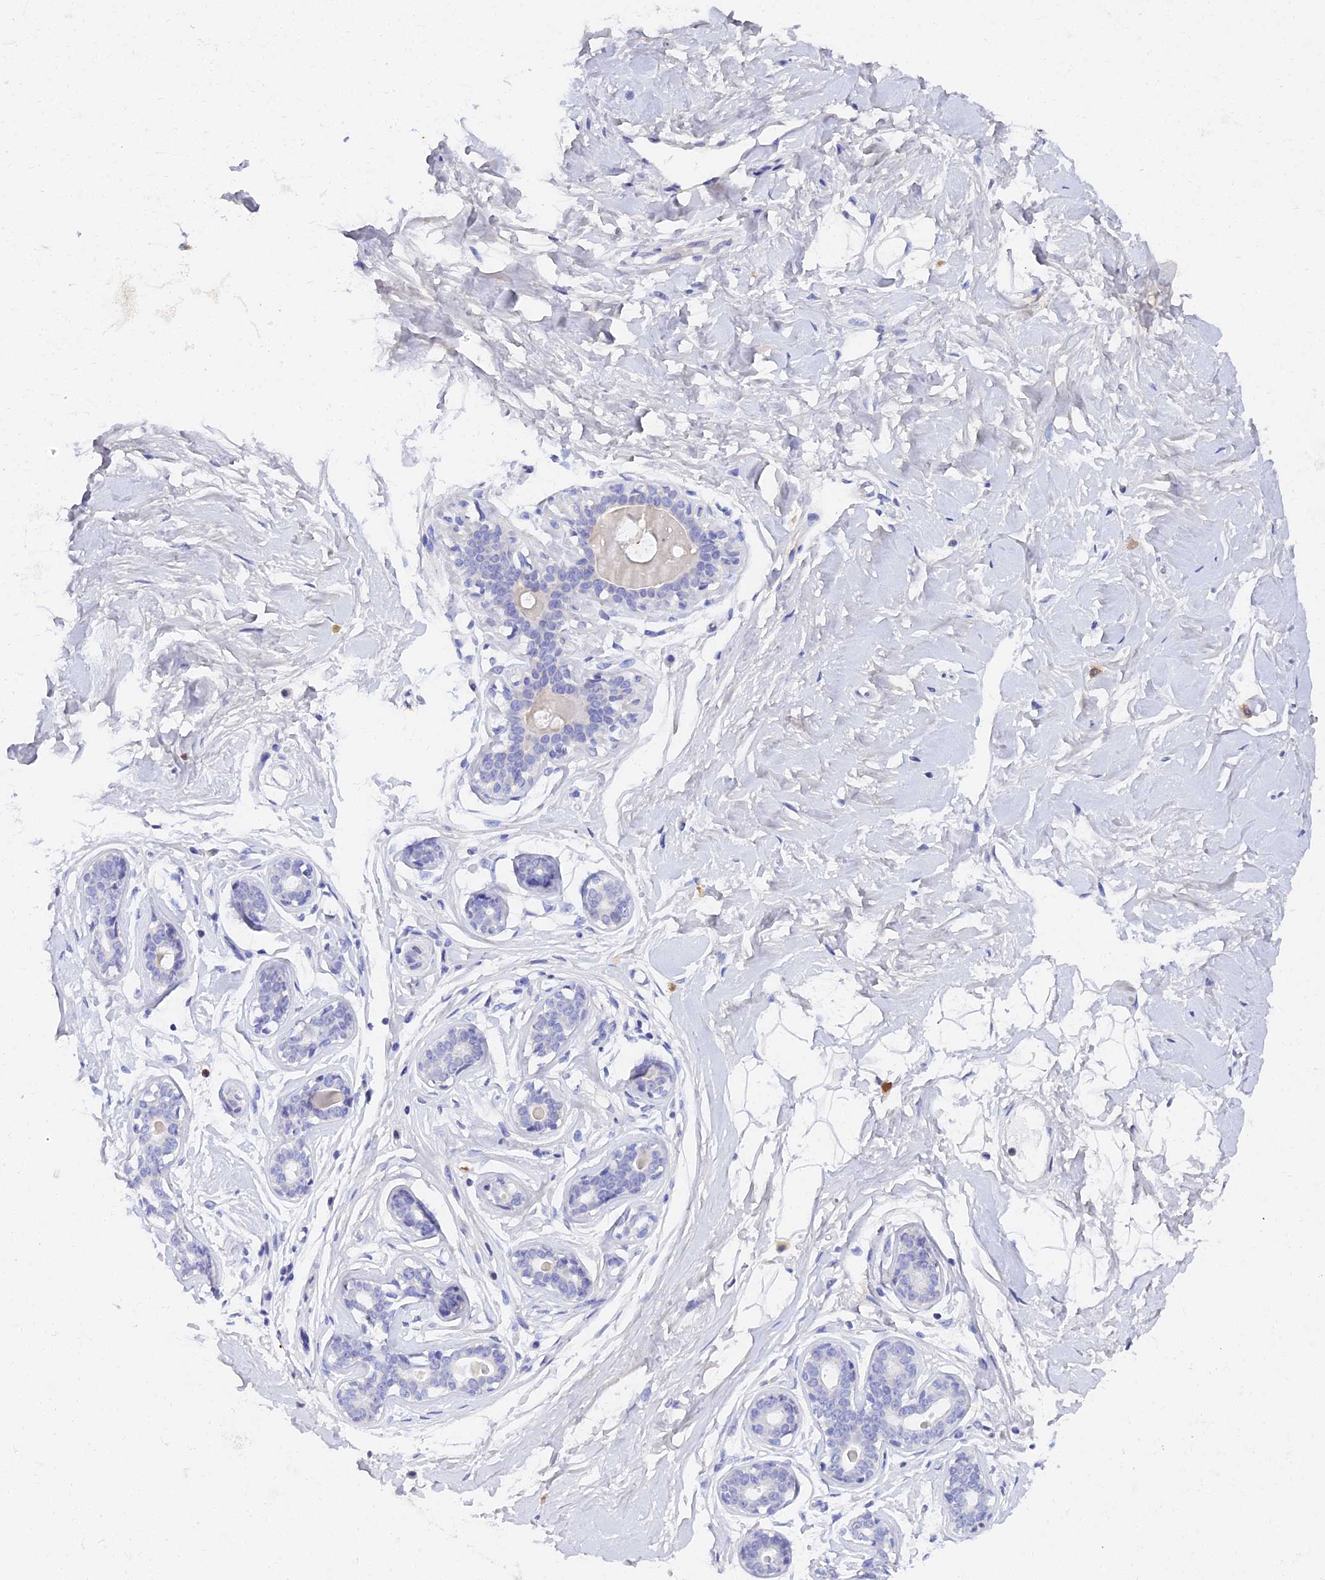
{"staining": {"intensity": "negative", "quantity": "none", "location": "none"}, "tissue": "breast", "cell_type": "Adipocytes", "image_type": "normal", "snomed": [{"axis": "morphology", "description": "Normal tissue, NOS"}, {"axis": "morphology", "description": "Adenoma, NOS"}, {"axis": "topography", "description": "Breast"}], "caption": "This micrograph is of normal breast stained with IHC to label a protein in brown with the nuclei are counter-stained blue. There is no staining in adipocytes.", "gene": "VWC2L", "patient": {"sex": "female", "age": 23}}